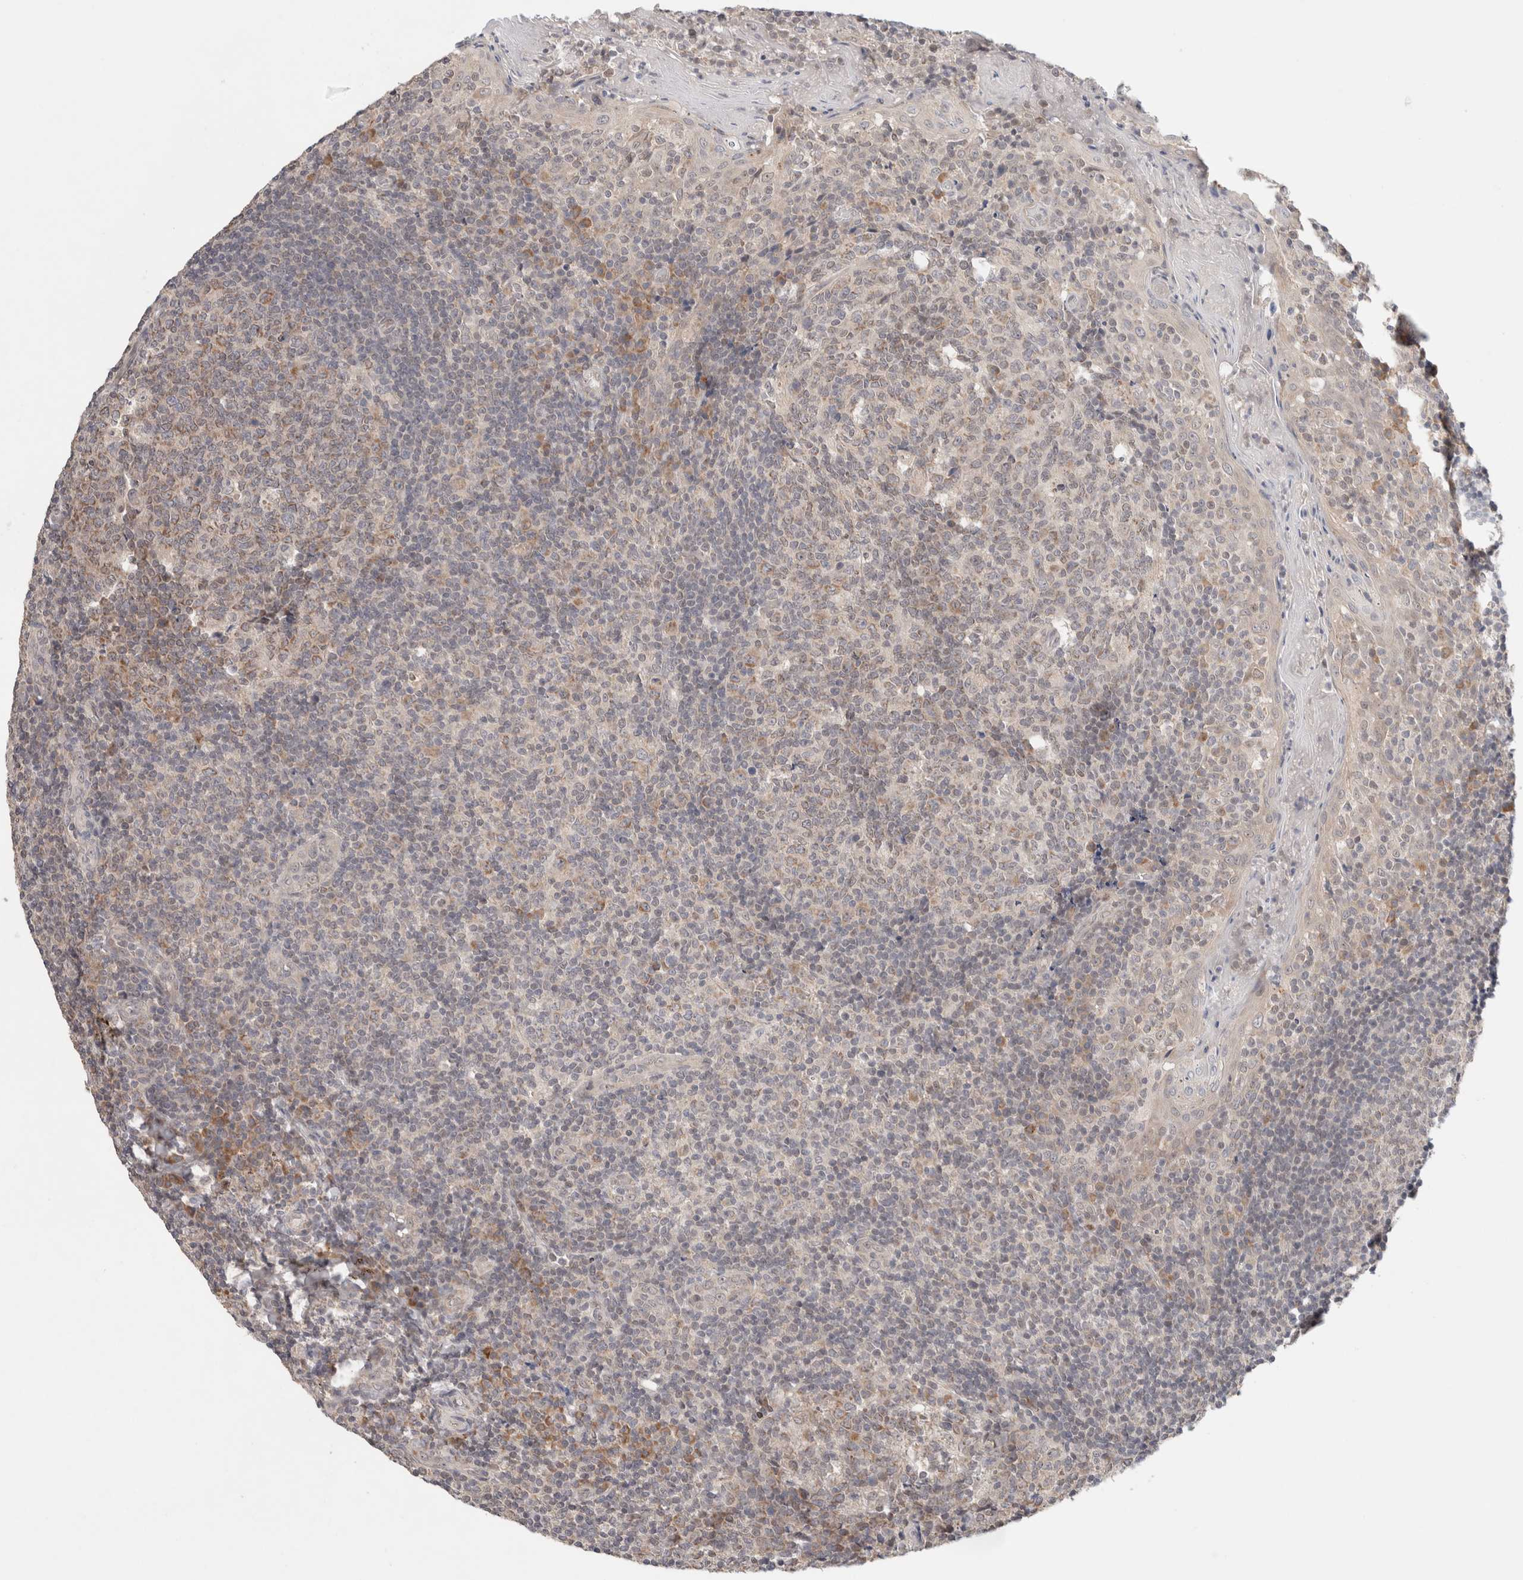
{"staining": {"intensity": "moderate", "quantity": "<25%", "location": "cytoplasmic/membranous"}, "tissue": "tonsil", "cell_type": "Germinal center cells", "image_type": "normal", "snomed": [{"axis": "morphology", "description": "Normal tissue, NOS"}, {"axis": "topography", "description": "Tonsil"}], "caption": "An image of human tonsil stained for a protein shows moderate cytoplasmic/membranous brown staining in germinal center cells.", "gene": "ERI3", "patient": {"sex": "female", "age": 19}}